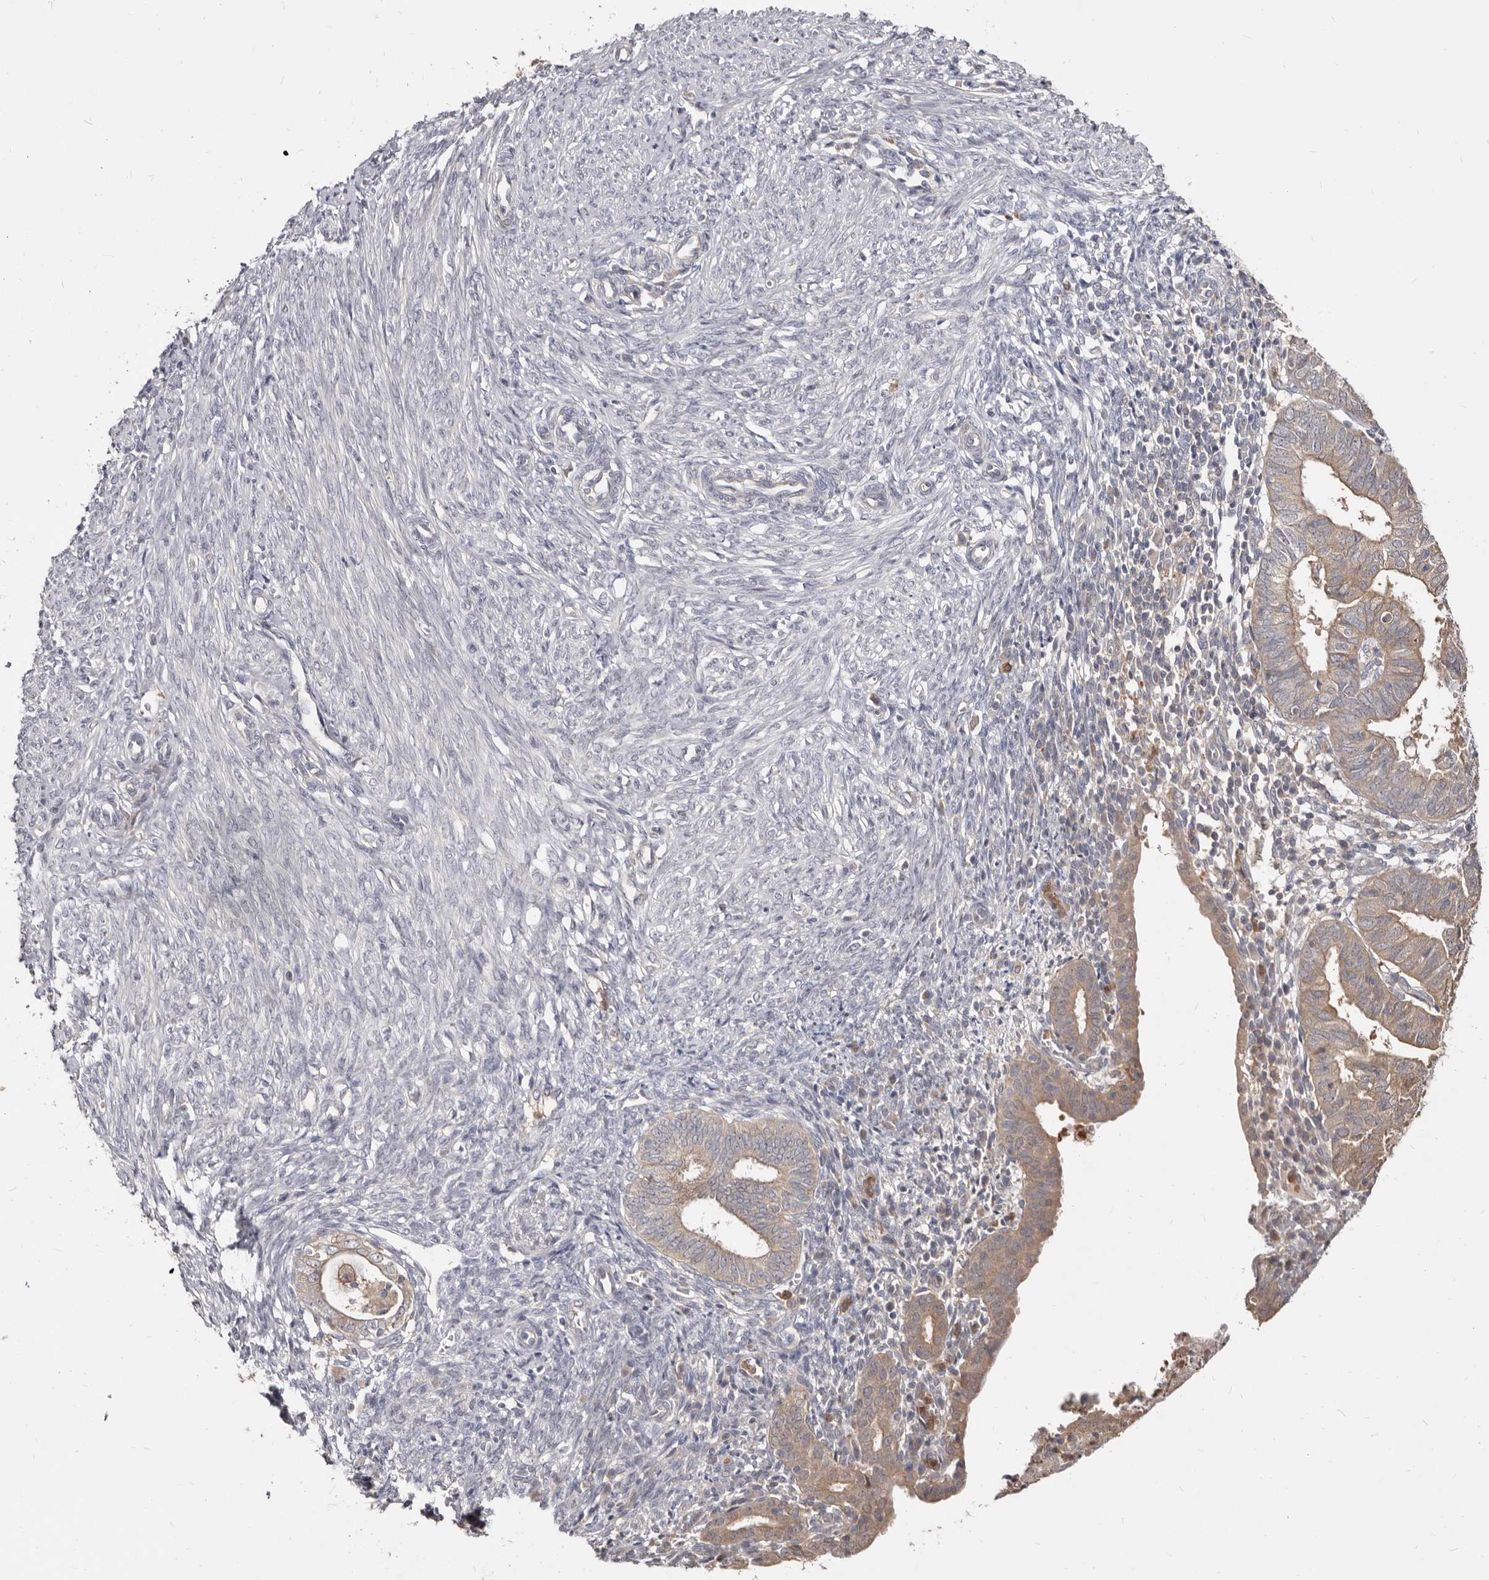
{"staining": {"intensity": "moderate", "quantity": ">75%", "location": "cytoplasmic/membranous"}, "tissue": "endometrial cancer", "cell_type": "Tumor cells", "image_type": "cancer", "snomed": [{"axis": "morphology", "description": "Adenocarcinoma, NOS"}, {"axis": "topography", "description": "Uterus"}], "caption": "This micrograph shows endometrial cancer stained with immunohistochemistry to label a protein in brown. The cytoplasmic/membranous of tumor cells show moderate positivity for the protein. Nuclei are counter-stained blue.", "gene": "TC2N", "patient": {"sex": "female", "age": 77}}